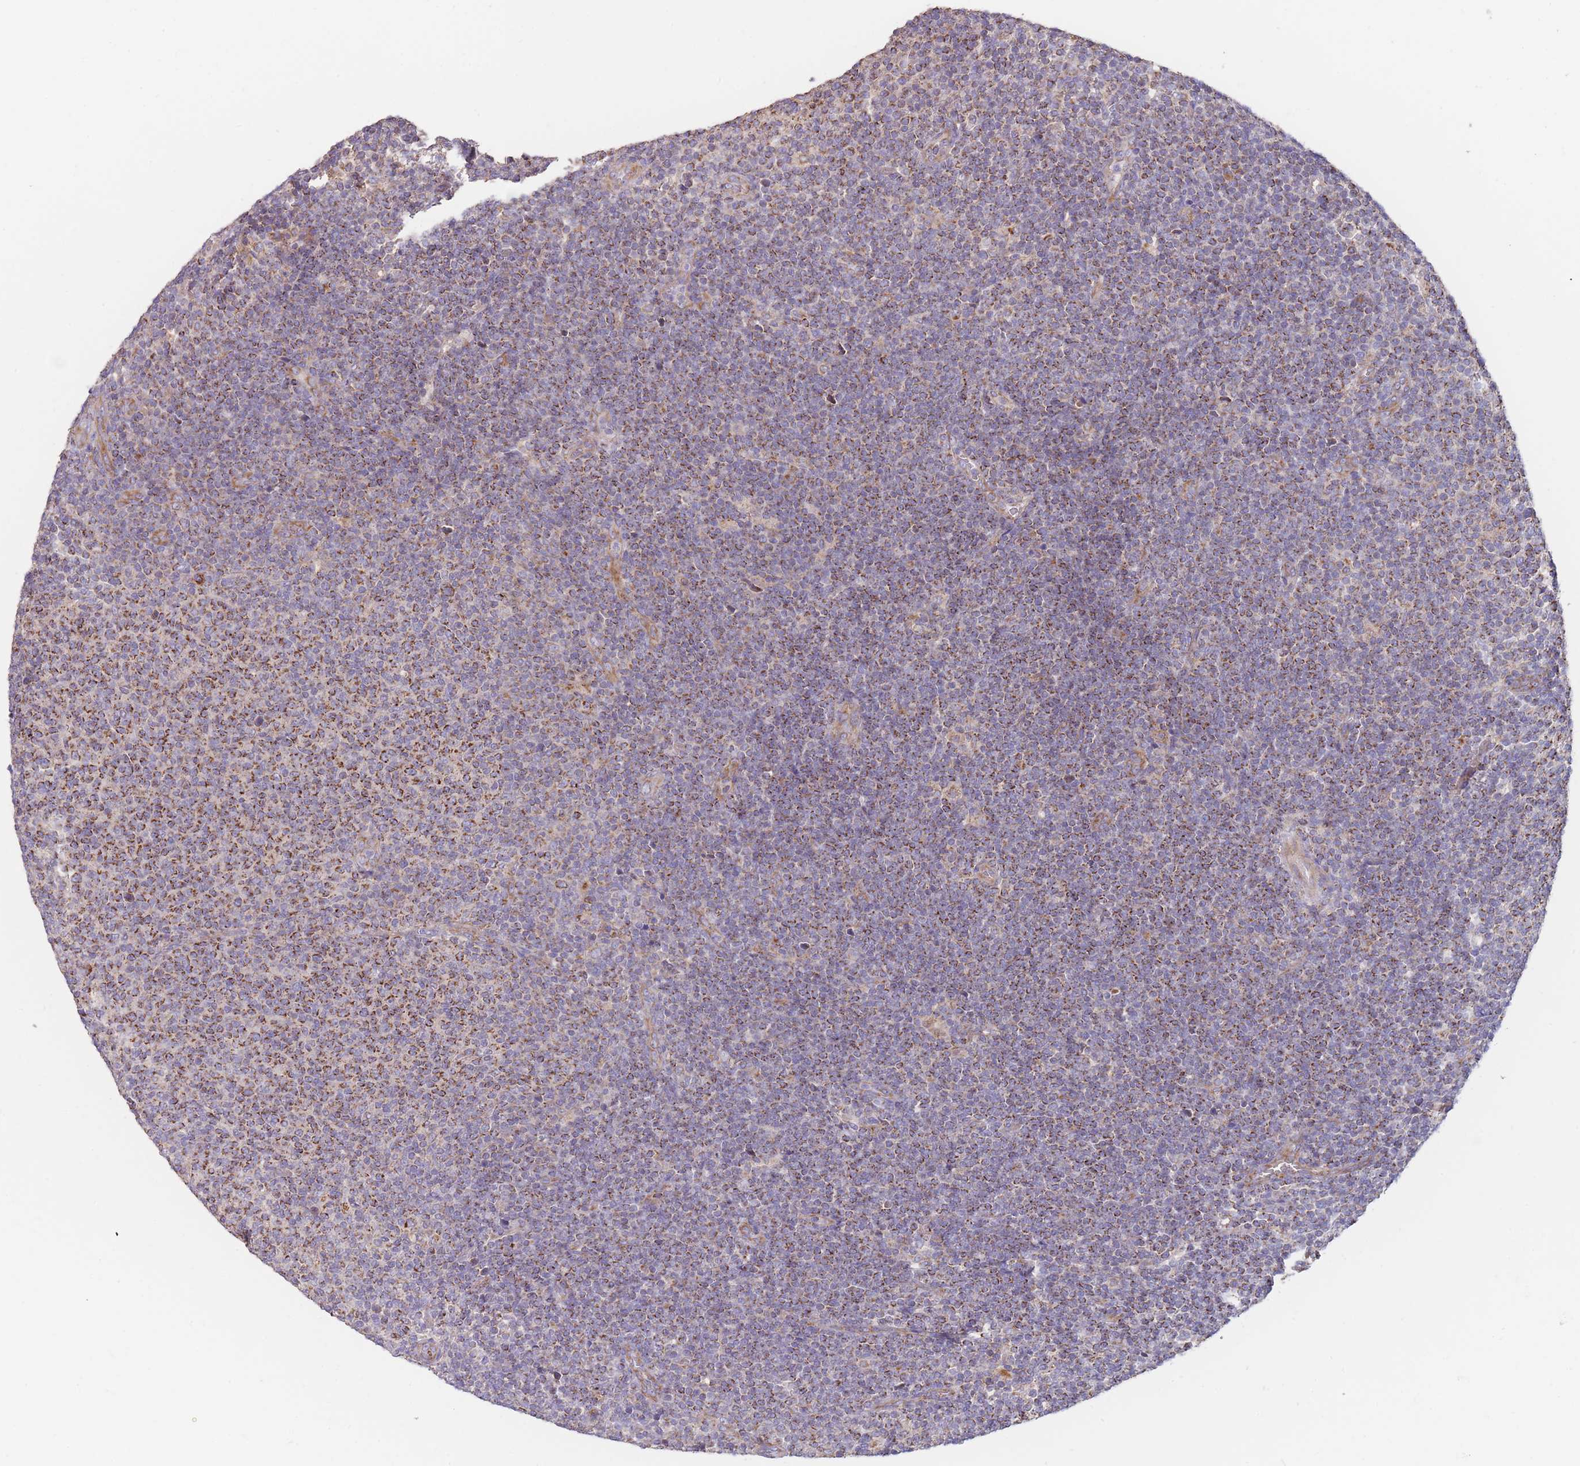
{"staining": {"intensity": "moderate", "quantity": ">75%", "location": "cytoplasmic/membranous"}, "tissue": "lymphoma", "cell_type": "Tumor cells", "image_type": "cancer", "snomed": [{"axis": "morphology", "description": "Malignant lymphoma, non-Hodgkin's type, Low grade"}, {"axis": "topography", "description": "Lymph node"}], "caption": "Tumor cells display medium levels of moderate cytoplasmic/membranous positivity in approximately >75% of cells in lymphoma.", "gene": "SLC25A42", "patient": {"sex": "male", "age": 66}}